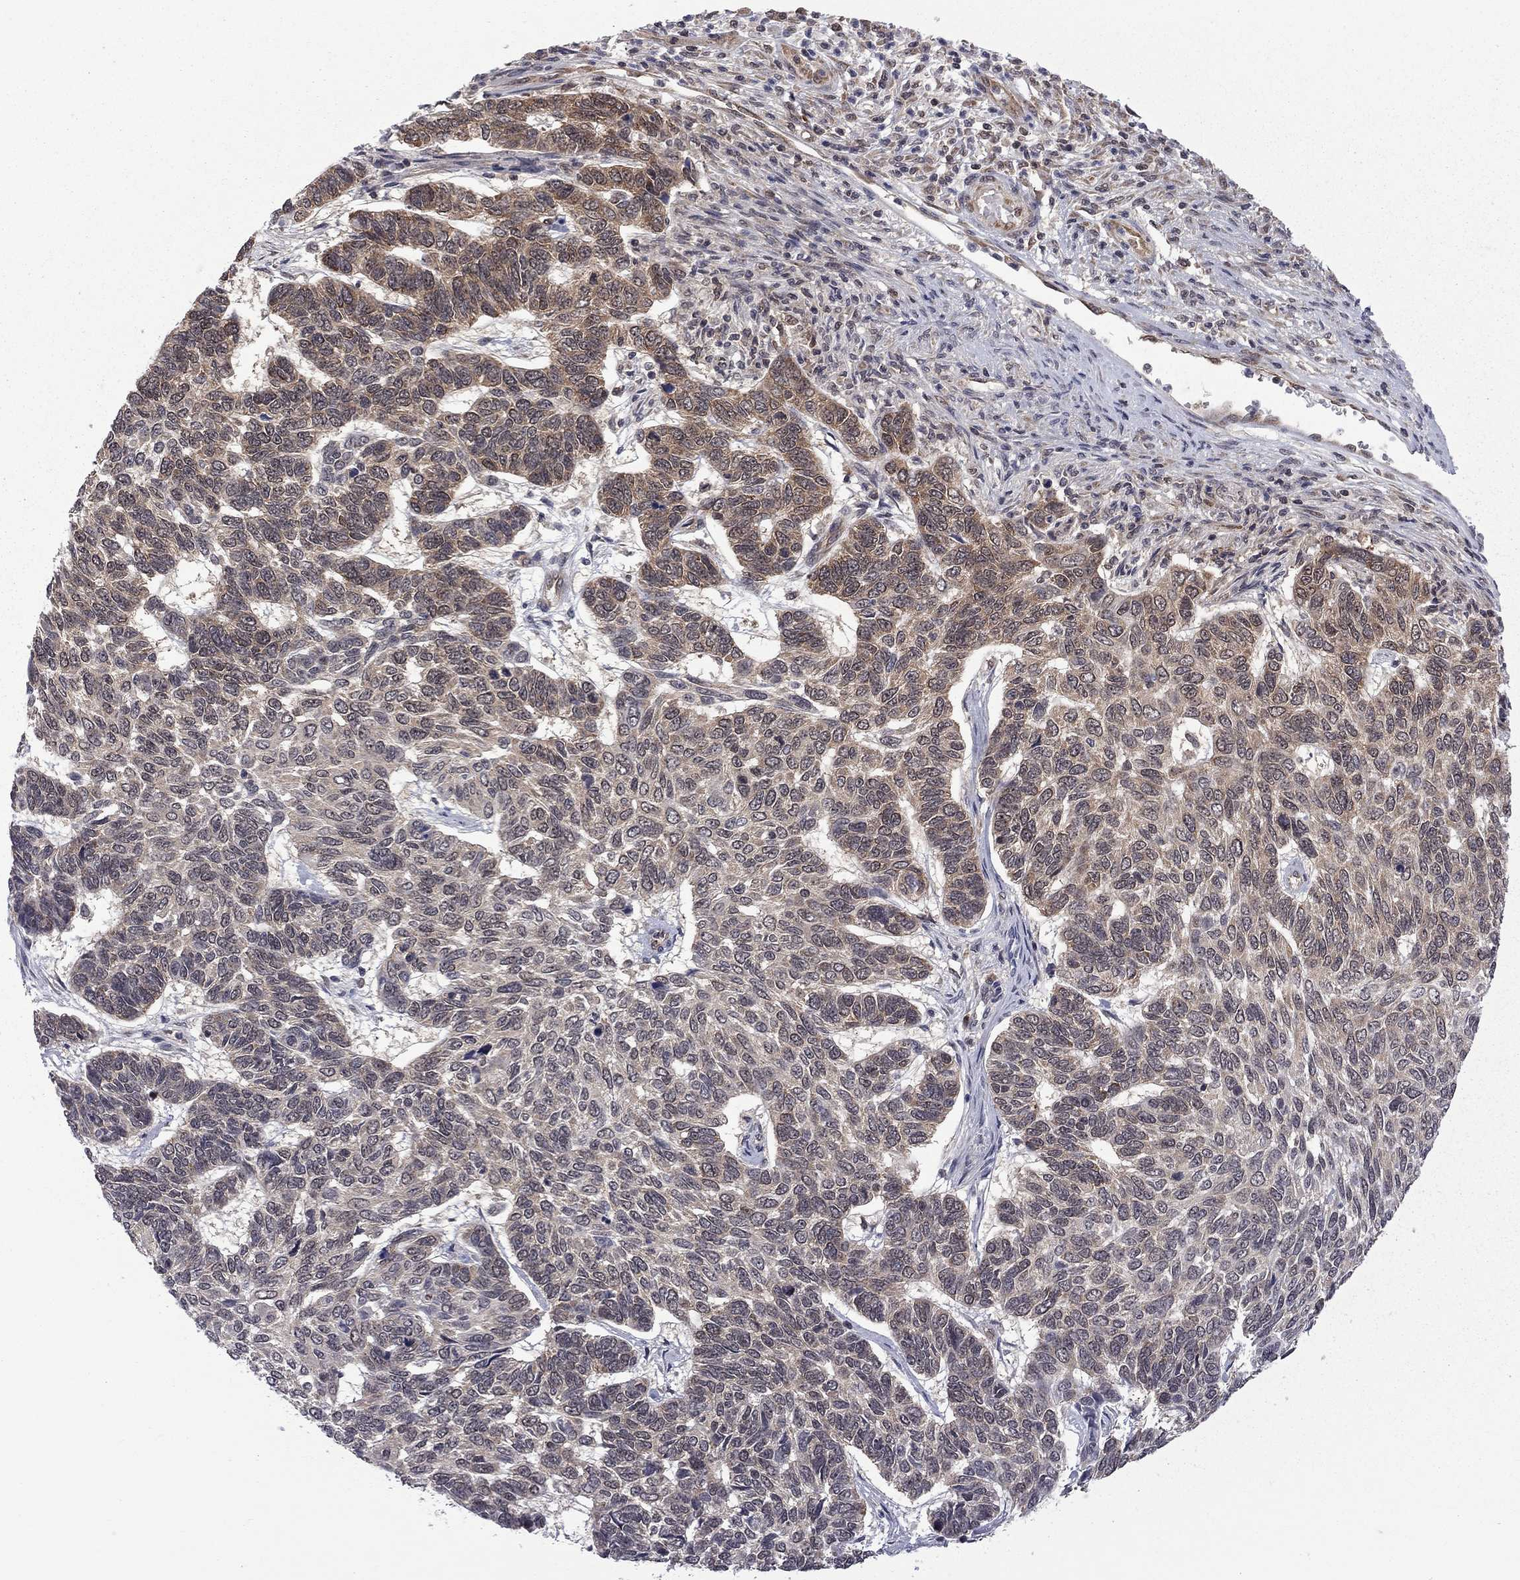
{"staining": {"intensity": "moderate", "quantity": "<25%", "location": "cytoplasmic/membranous"}, "tissue": "skin cancer", "cell_type": "Tumor cells", "image_type": "cancer", "snomed": [{"axis": "morphology", "description": "Basal cell carcinoma"}, {"axis": "topography", "description": "Skin"}], "caption": "A brown stain shows moderate cytoplasmic/membranous staining of a protein in human skin cancer tumor cells. The protein of interest is stained brown, and the nuclei are stained in blue (DAB (3,3'-diaminobenzidine) IHC with brightfield microscopy, high magnification).", "gene": "NAA50", "patient": {"sex": "female", "age": 65}}